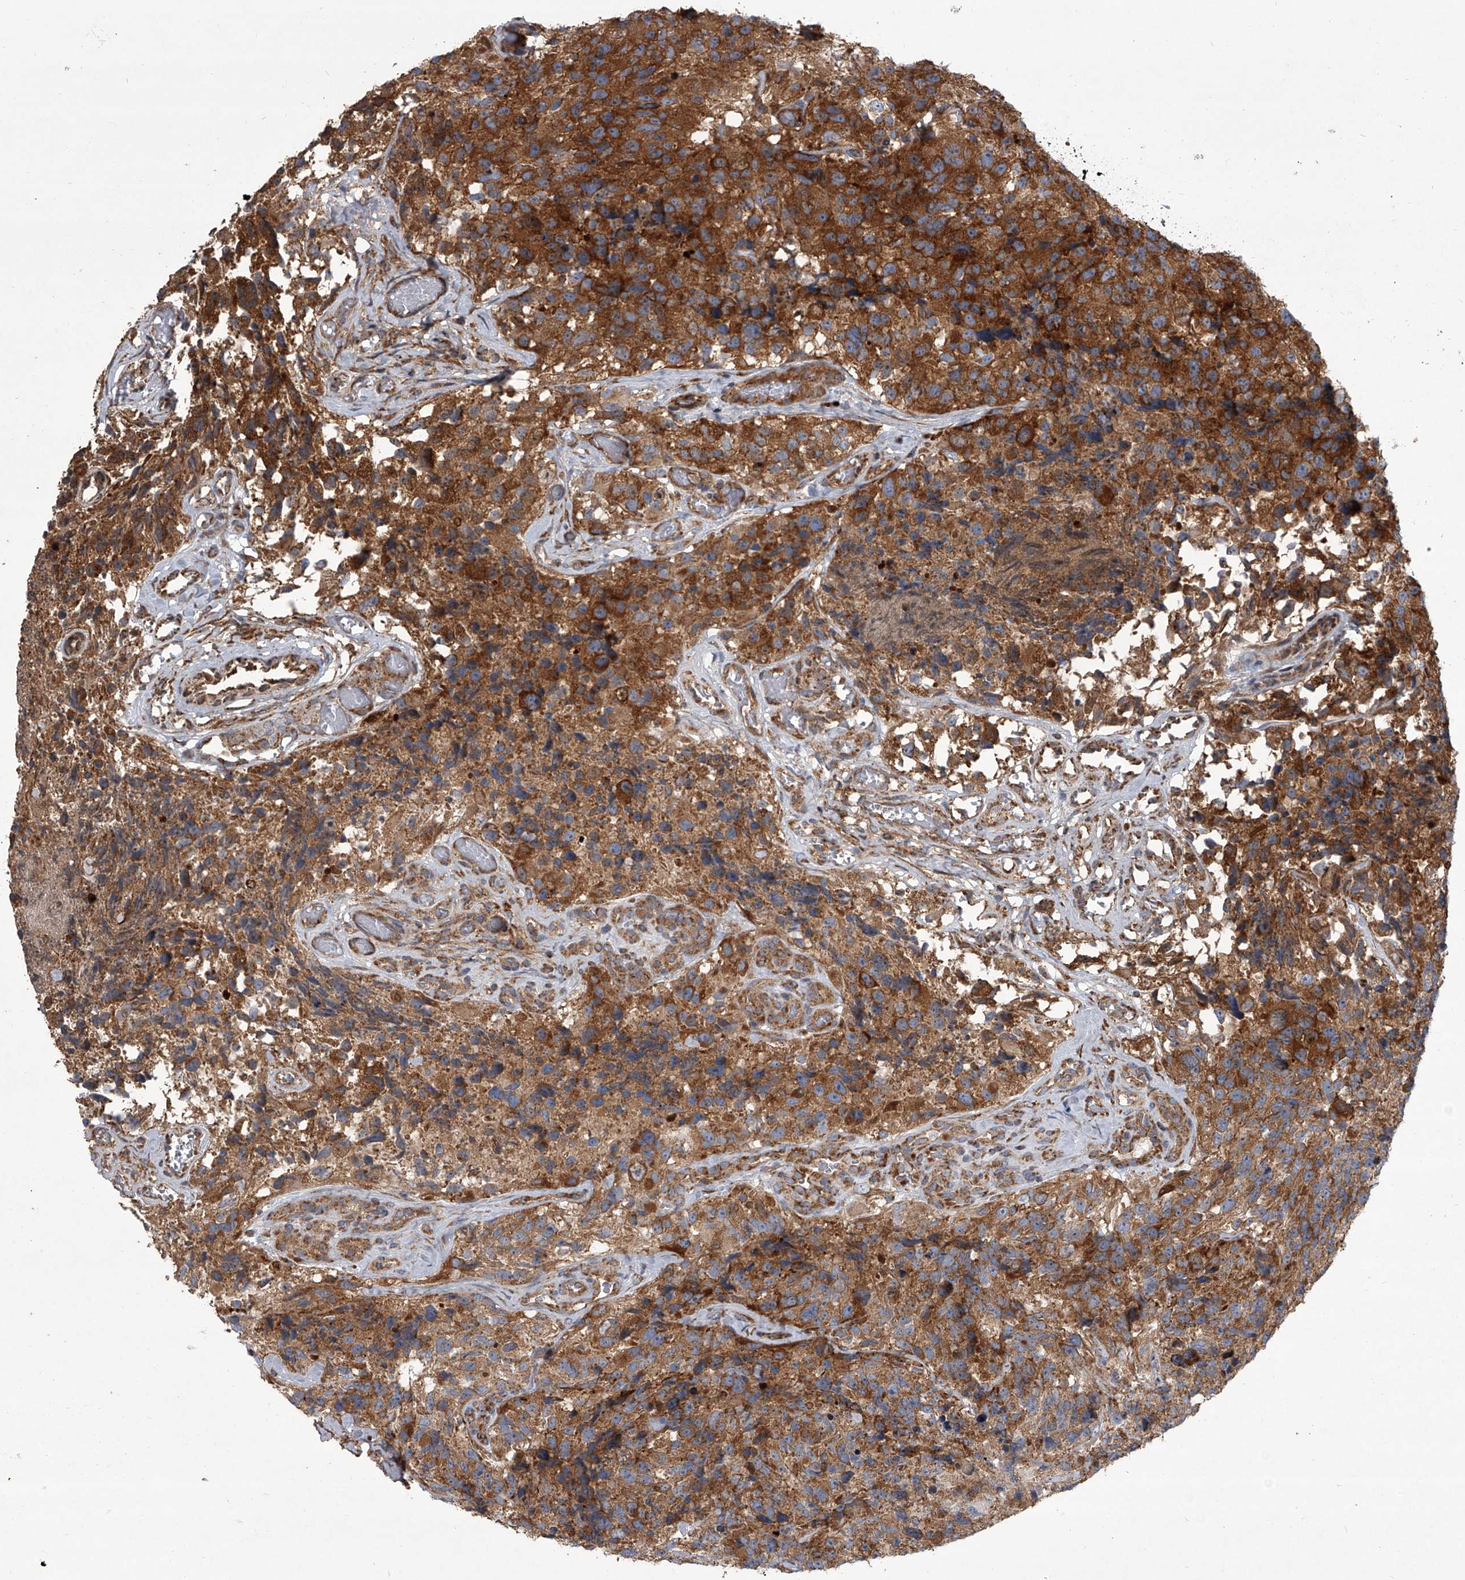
{"staining": {"intensity": "strong", "quantity": ">75%", "location": "cytoplasmic/membranous"}, "tissue": "glioma", "cell_type": "Tumor cells", "image_type": "cancer", "snomed": [{"axis": "morphology", "description": "Glioma, malignant, High grade"}, {"axis": "topography", "description": "Brain"}], "caption": "Human malignant glioma (high-grade) stained with a protein marker demonstrates strong staining in tumor cells.", "gene": "ZC3H15", "patient": {"sex": "male", "age": 69}}